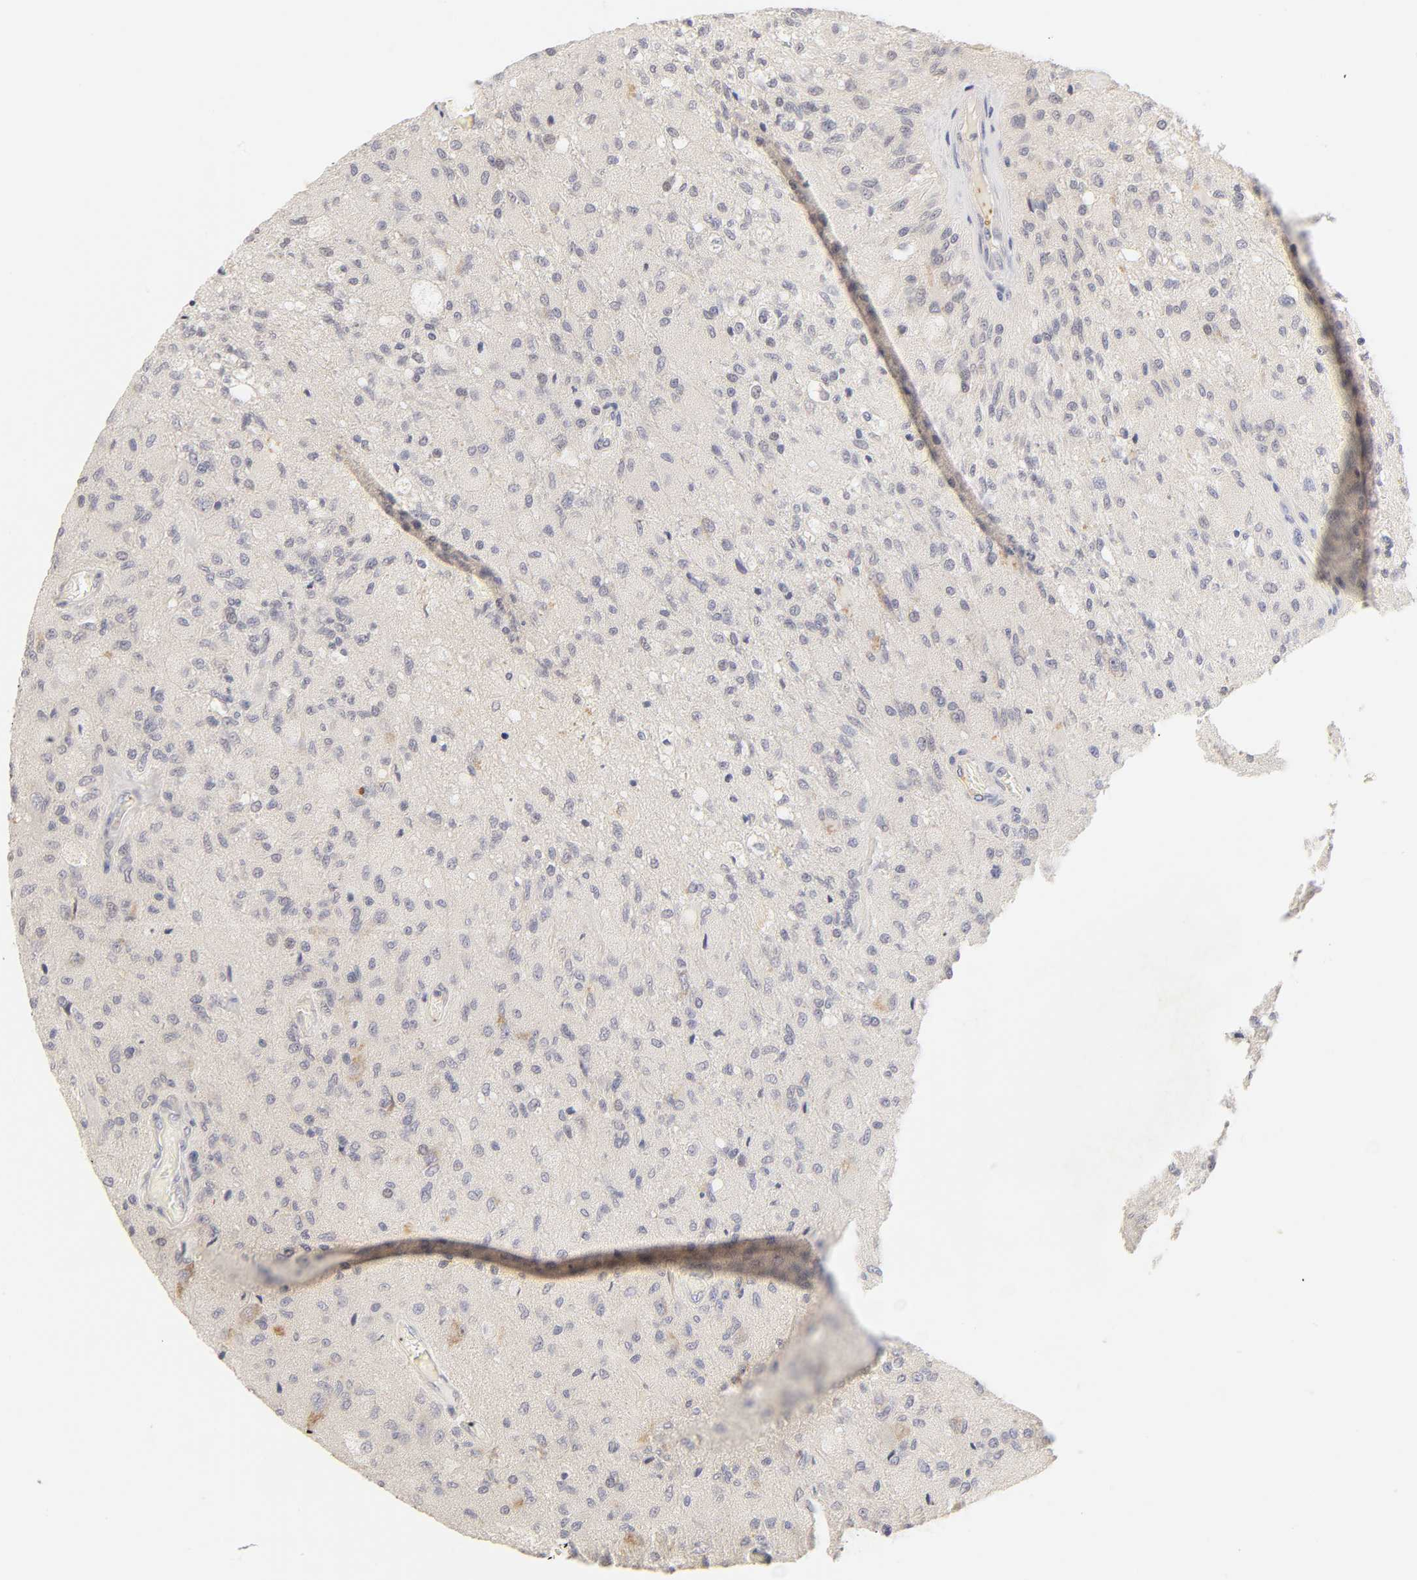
{"staining": {"intensity": "negative", "quantity": "none", "location": "none"}, "tissue": "glioma", "cell_type": "Tumor cells", "image_type": "cancer", "snomed": [{"axis": "morphology", "description": "Normal tissue, NOS"}, {"axis": "morphology", "description": "Glioma, malignant, High grade"}, {"axis": "topography", "description": "Cerebral cortex"}], "caption": "This is an immunohistochemistry image of high-grade glioma (malignant). There is no staining in tumor cells.", "gene": "CYP4B1", "patient": {"sex": "male", "age": 77}}